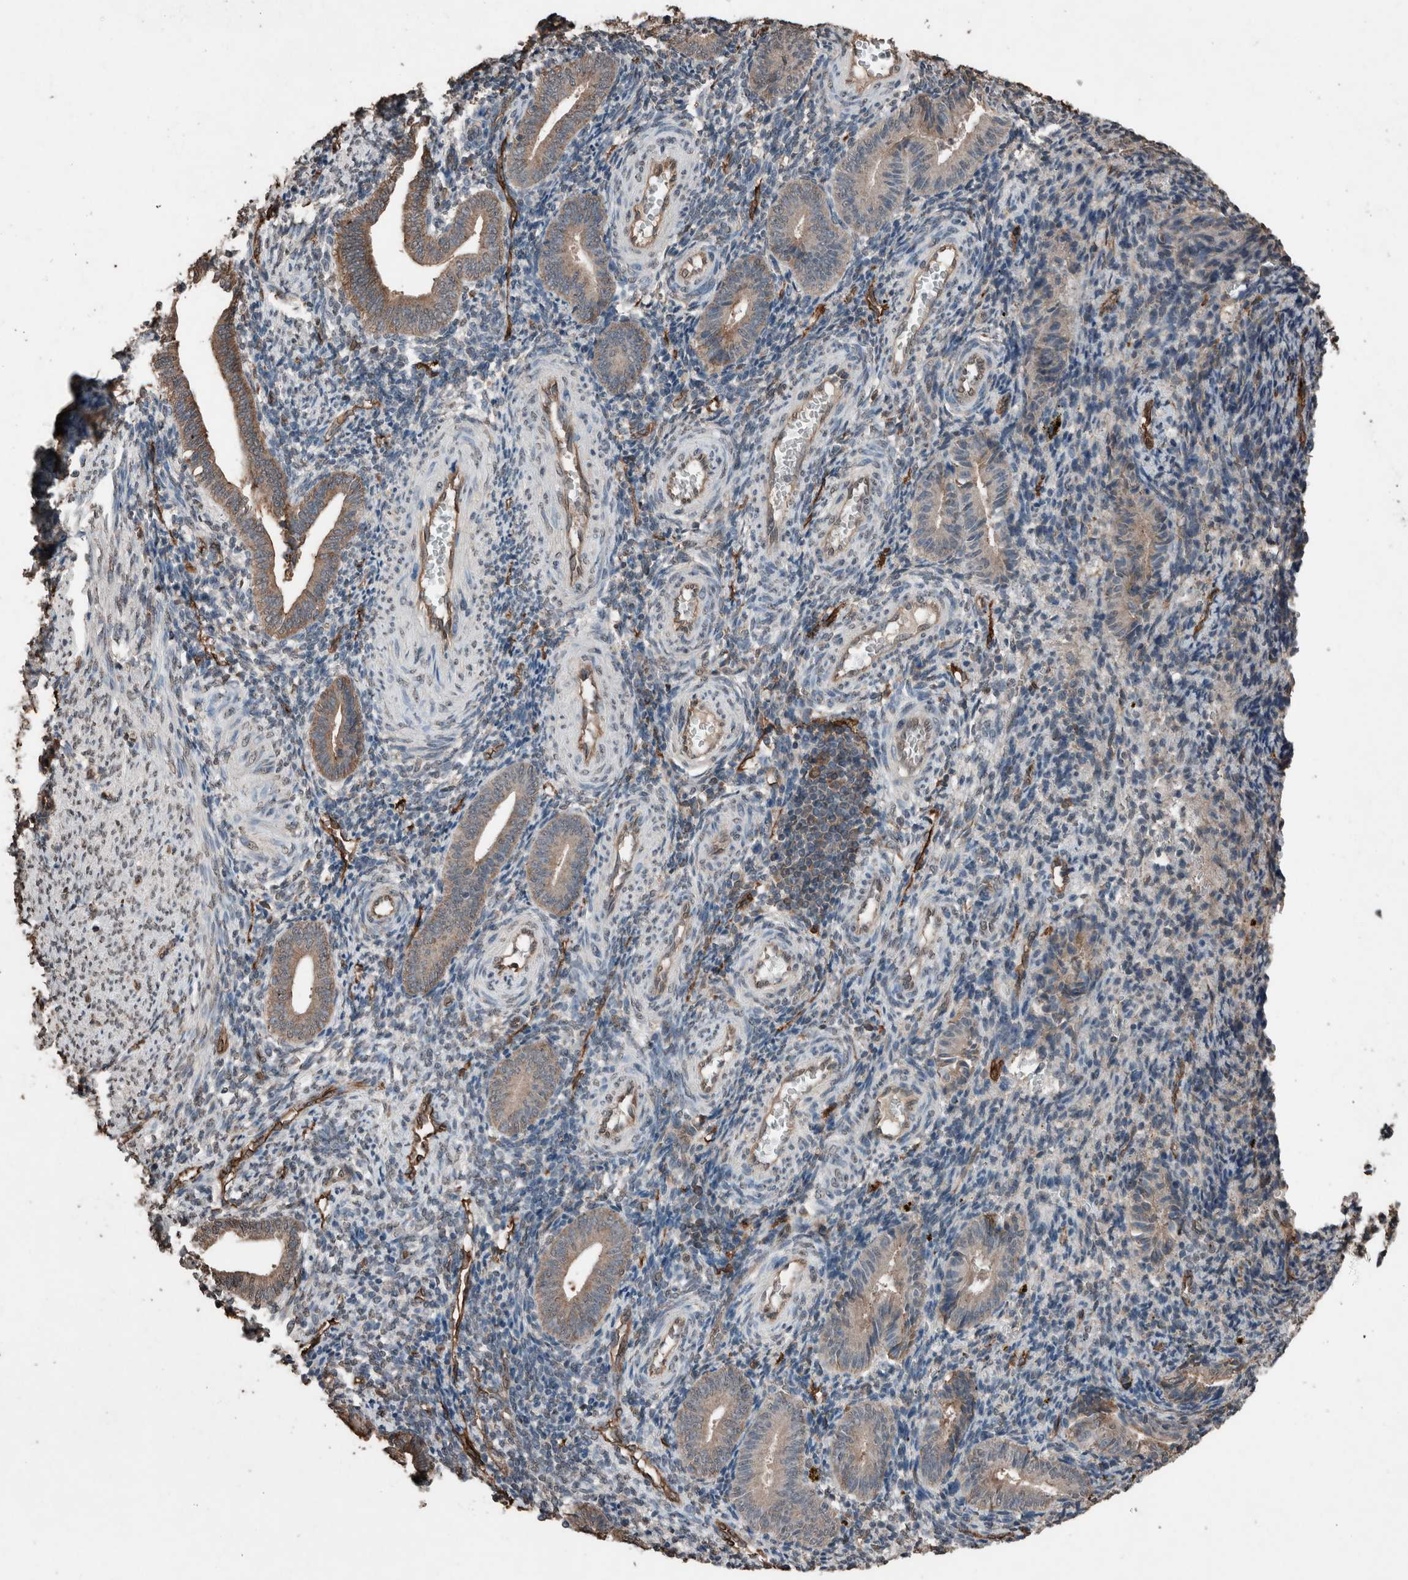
{"staining": {"intensity": "negative", "quantity": "none", "location": "none"}, "tissue": "endometrium", "cell_type": "Cells in endometrial stroma", "image_type": "normal", "snomed": [{"axis": "morphology", "description": "Normal tissue, NOS"}, {"axis": "topography", "description": "Uterus"}, {"axis": "topography", "description": "Endometrium"}], "caption": "DAB (3,3'-diaminobenzidine) immunohistochemical staining of unremarkable human endometrium demonstrates no significant expression in cells in endometrial stroma.", "gene": "S100A10", "patient": {"sex": "female", "age": 33}}